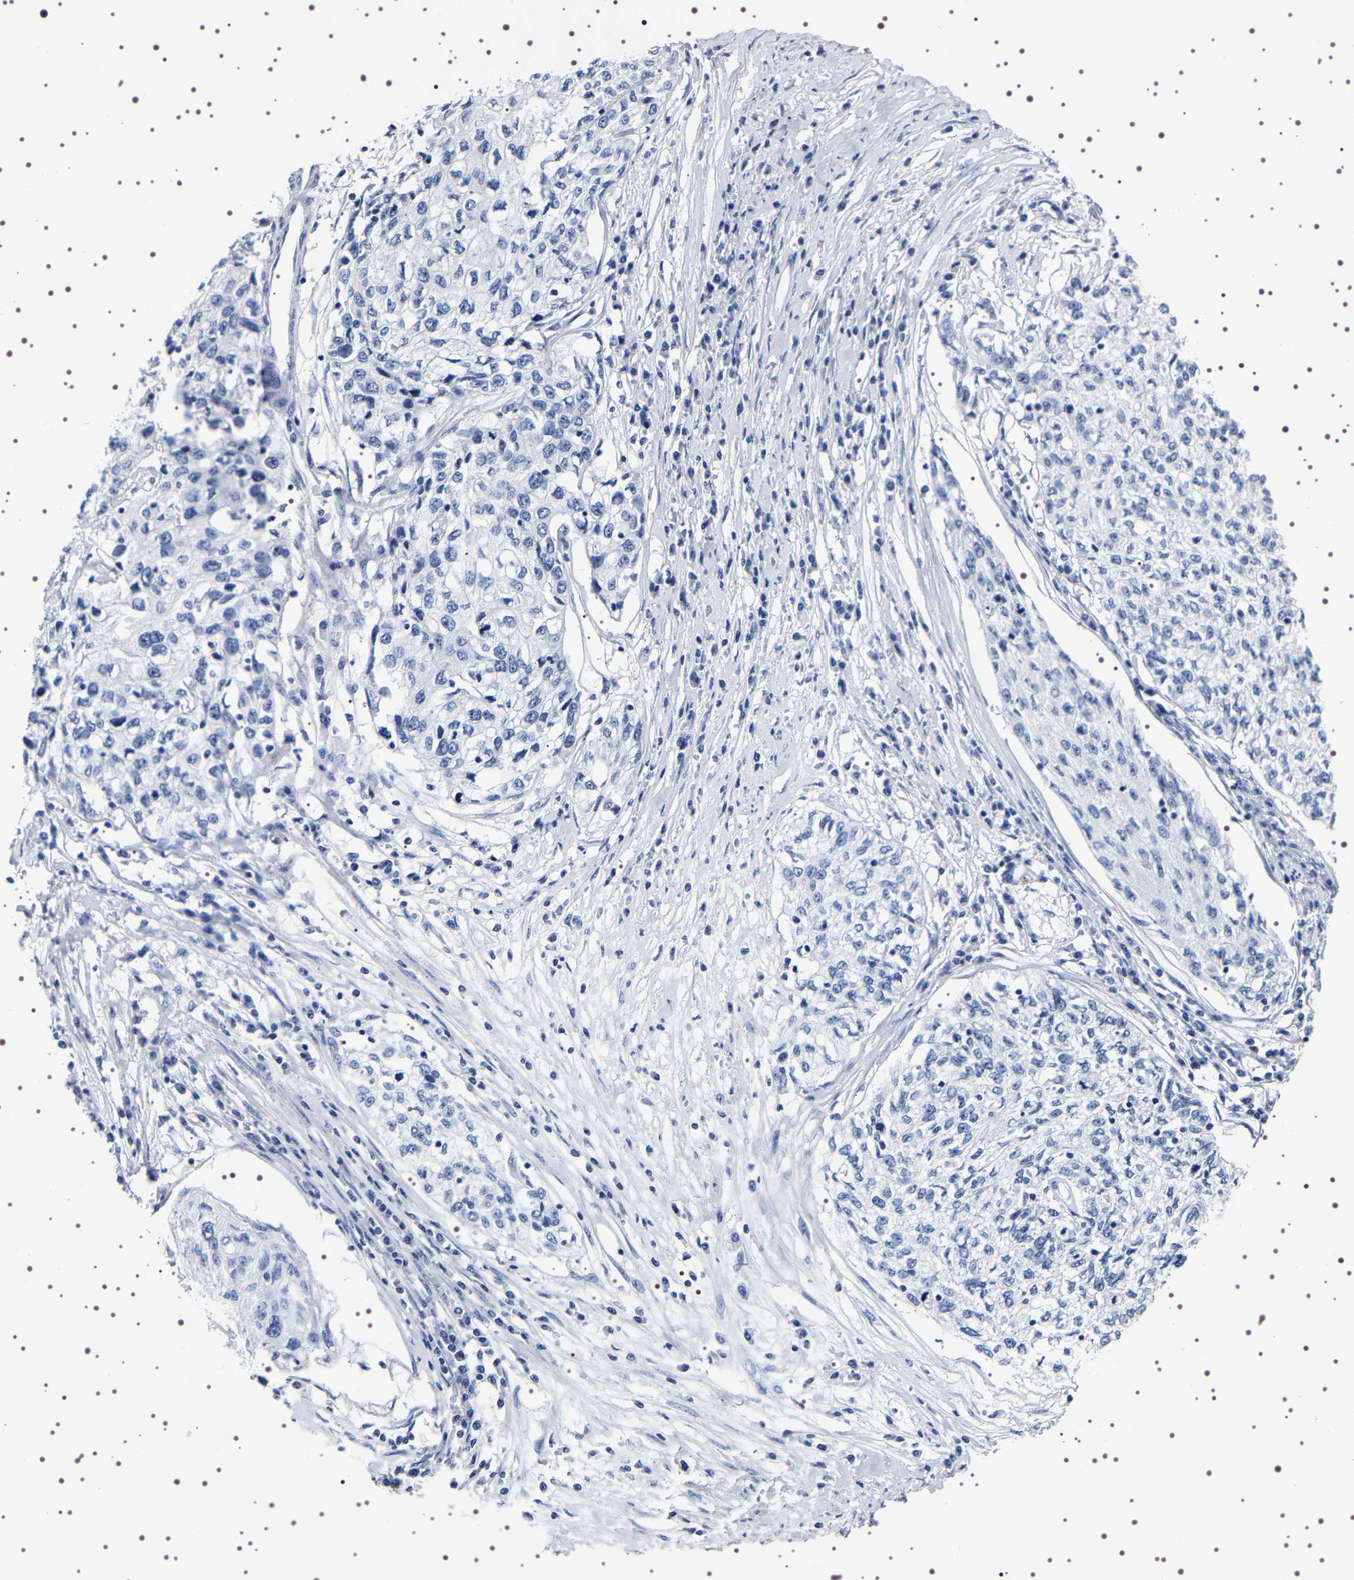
{"staining": {"intensity": "negative", "quantity": "none", "location": "none"}, "tissue": "cervical cancer", "cell_type": "Tumor cells", "image_type": "cancer", "snomed": [{"axis": "morphology", "description": "Squamous cell carcinoma, NOS"}, {"axis": "topography", "description": "Cervix"}], "caption": "The immunohistochemistry micrograph has no significant staining in tumor cells of cervical squamous cell carcinoma tissue. (DAB immunohistochemistry, high magnification).", "gene": "UBQLN3", "patient": {"sex": "female", "age": 57}}